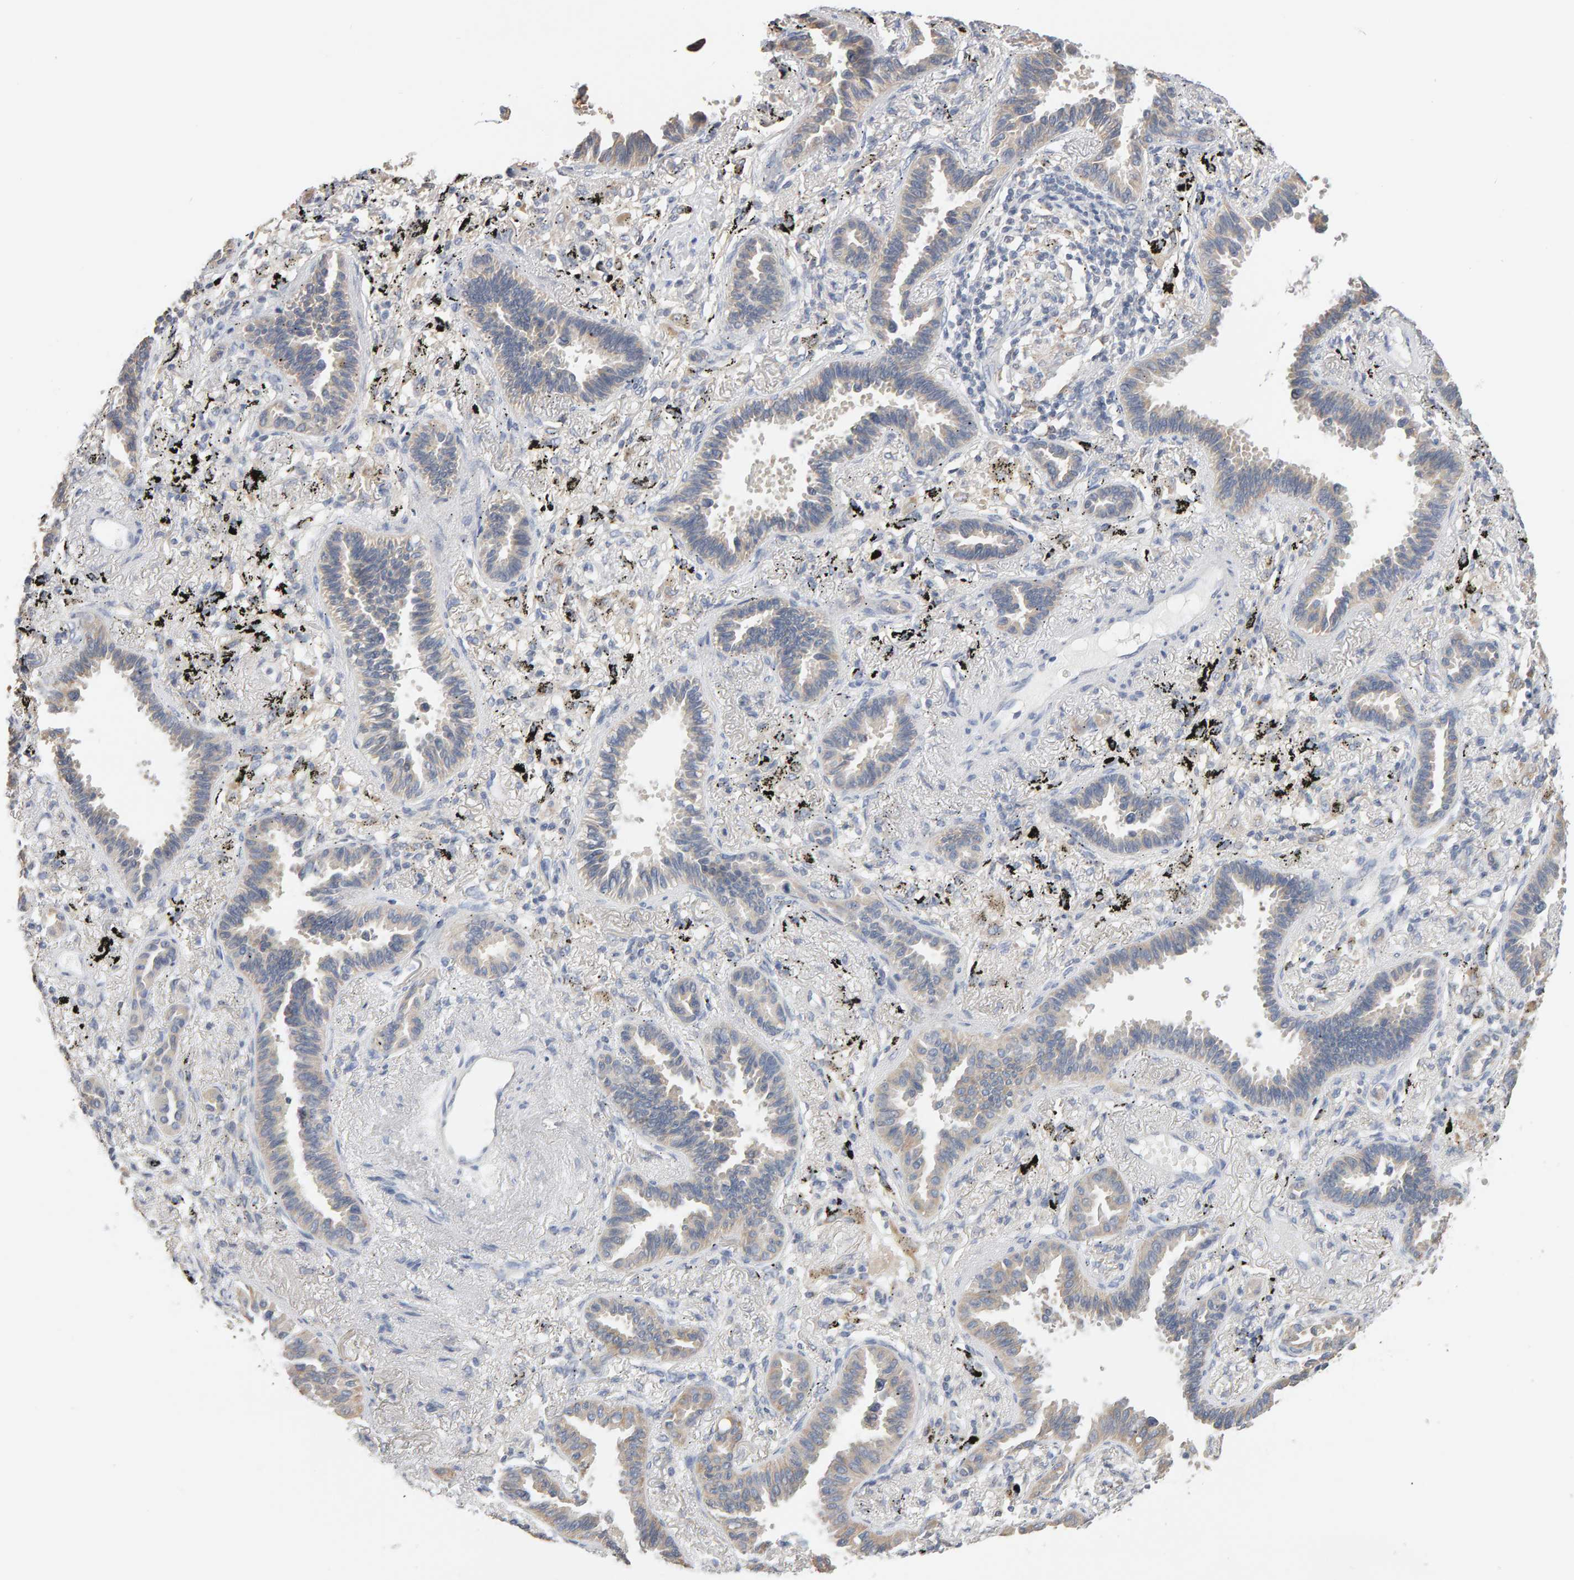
{"staining": {"intensity": "weak", "quantity": "<25%", "location": "cytoplasmic/membranous"}, "tissue": "lung cancer", "cell_type": "Tumor cells", "image_type": "cancer", "snomed": [{"axis": "morphology", "description": "Adenocarcinoma, NOS"}, {"axis": "topography", "description": "Lung"}], "caption": "Human lung cancer stained for a protein using immunohistochemistry (IHC) shows no expression in tumor cells.", "gene": "SGPL1", "patient": {"sex": "male", "age": 59}}